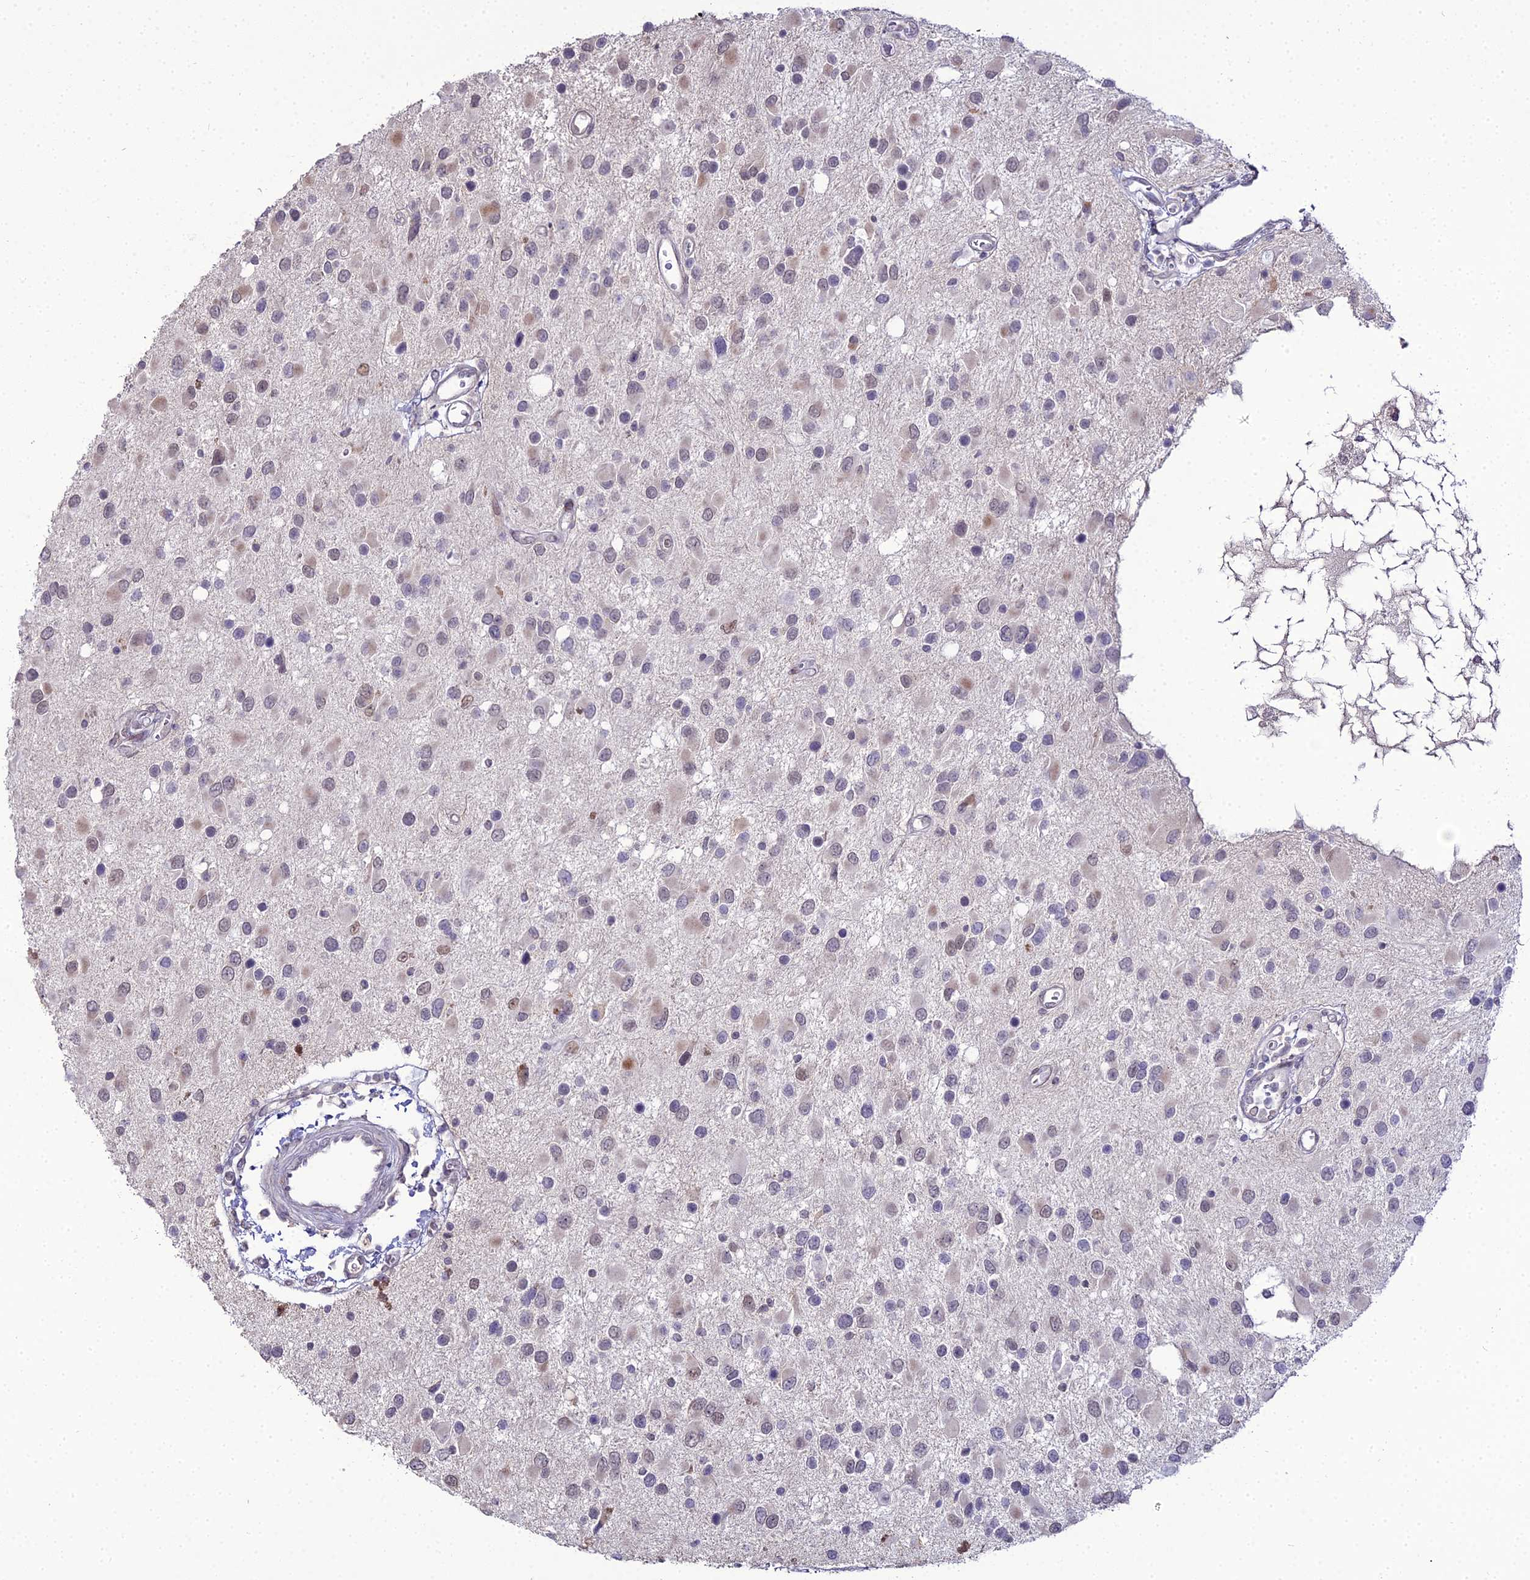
{"staining": {"intensity": "negative", "quantity": "none", "location": "none"}, "tissue": "glioma", "cell_type": "Tumor cells", "image_type": "cancer", "snomed": [{"axis": "morphology", "description": "Glioma, malignant, High grade"}, {"axis": "topography", "description": "Brain"}], "caption": "DAB immunohistochemical staining of glioma shows no significant expression in tumor cells.", "gene": "TROAP", "patient": {"sex": "male", "age": 53}}